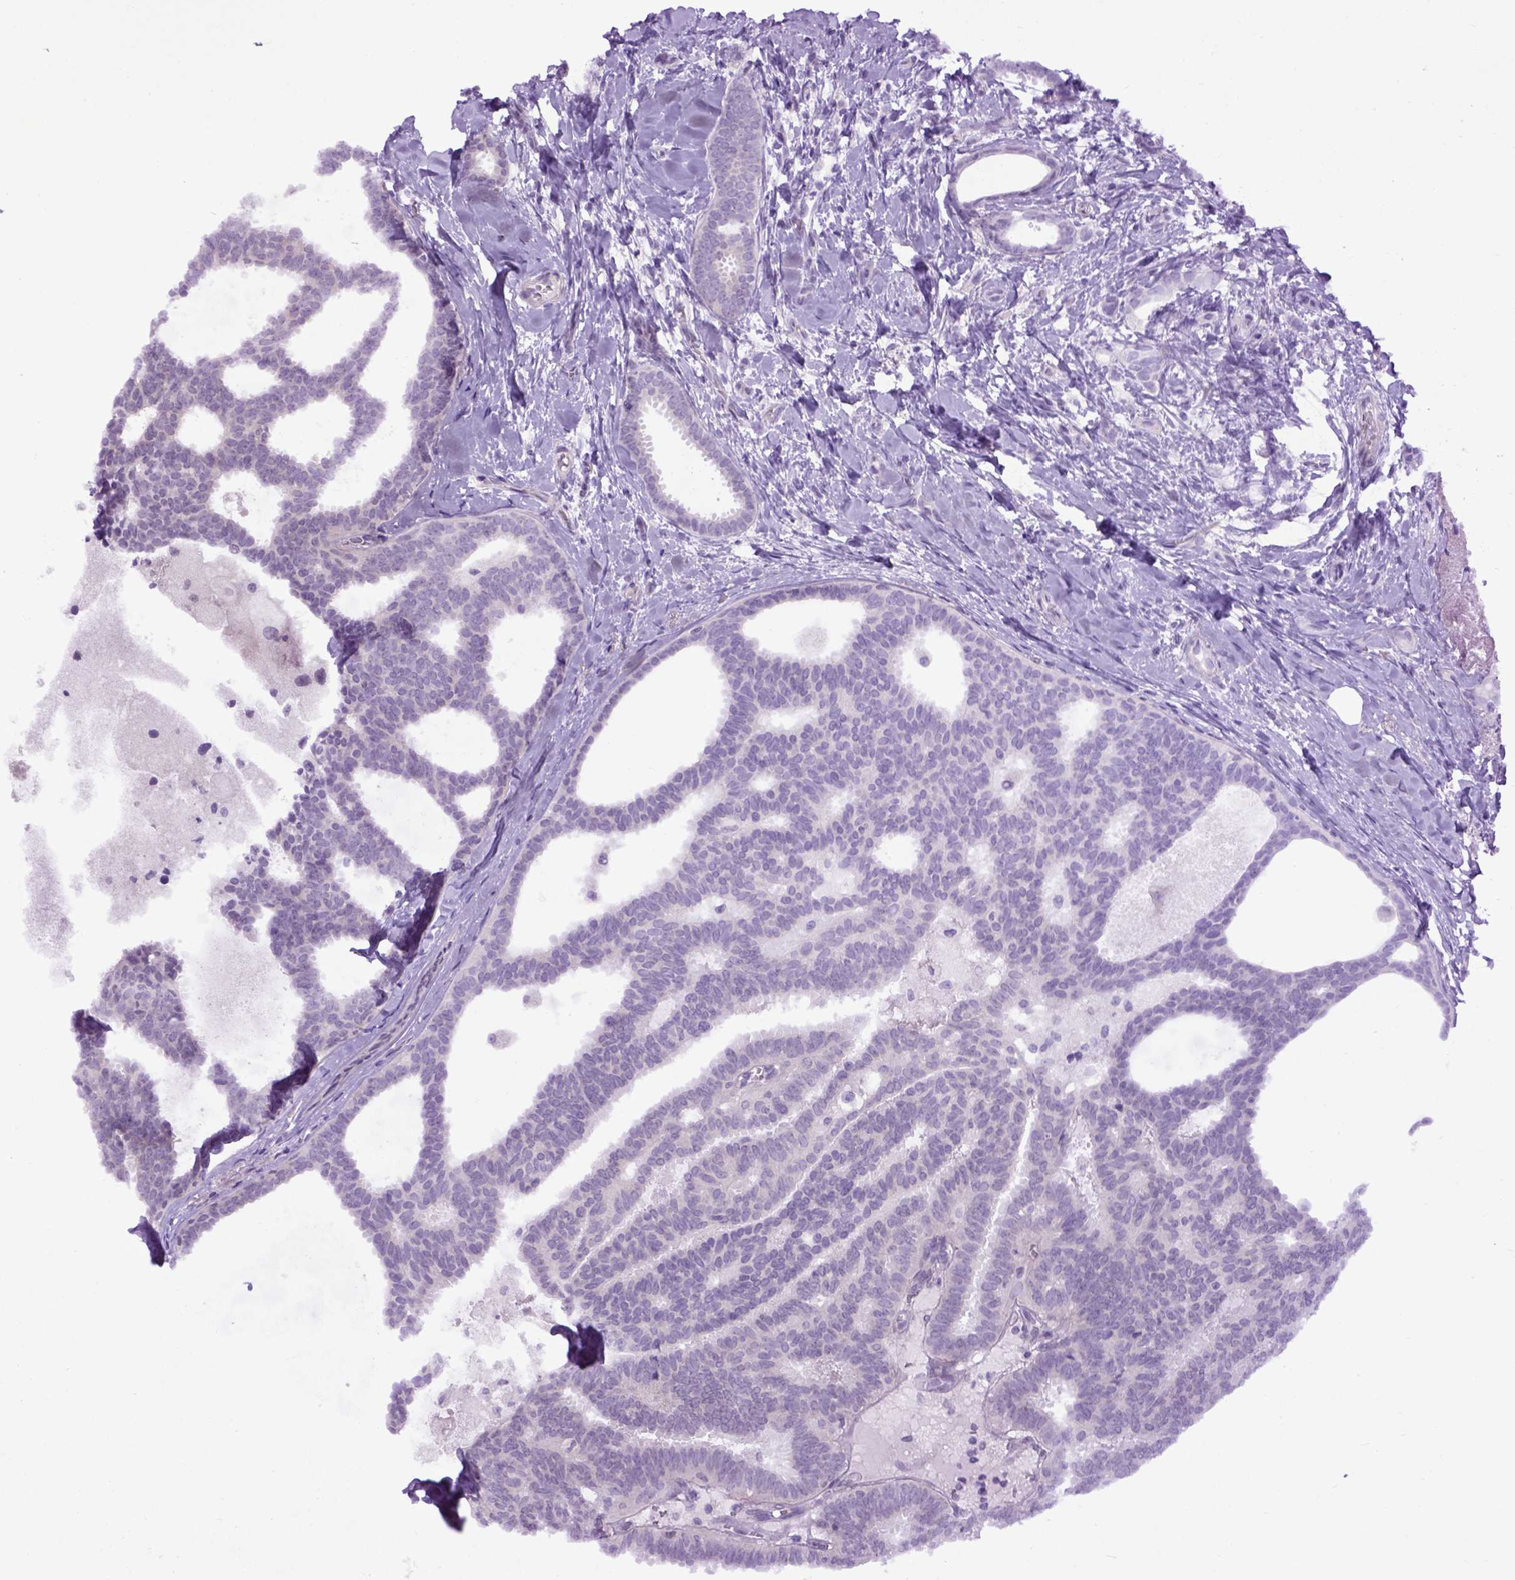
{"staining": {"intensity": "negative", "quantity": "none", "location": "none"}, "tissue": "breast cancer", "cell_type": "Tumor cells", "image_type": "cancer", "snomed": [{"axis": "morphology", "description": "Intraductal carcinoma, in situ"}, {"axis": "morphology", "description": "Duct carcinoma"}, {"axis": "morphology", "description": "Lobular carcinoma, in situ"}, {"axis": "topography", "description": "Breast"}], "caption": "The immunohistochemistry micrograph has no significant positivity in tumor cells of invasive ductal carcinoma (breast) tissue. The staining is performed using DAB brown chromogen with nuclei counter-stained in using hematoxylin.", "gene": "EMILIN3", "patient": {"sex": "female", "age": 44}}